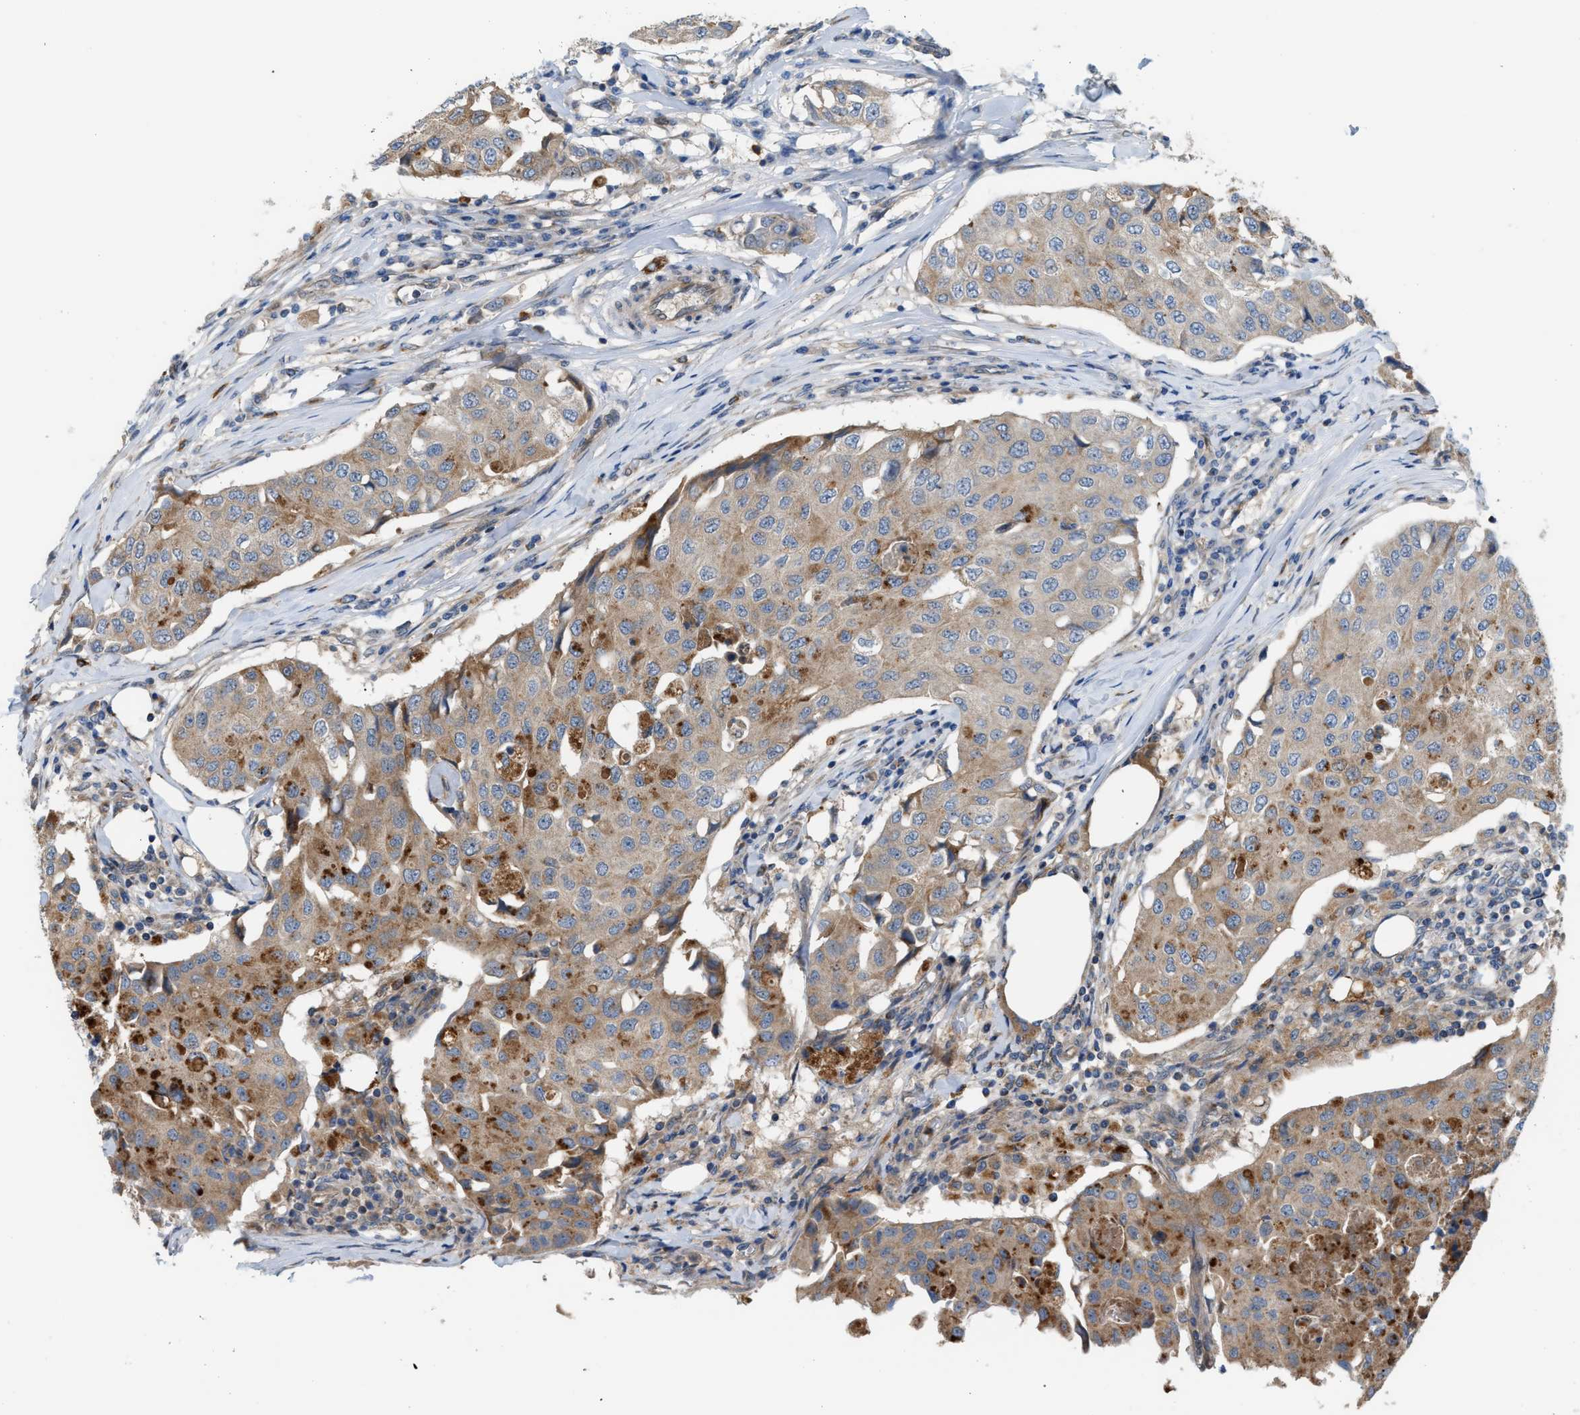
{"staining": {"intensity": "moderate", "quantity": "25%-75%", "location": "cytoplasmic/membranous"}, "tissue": "breast cancer", "cell_type": "Tumor cells", "image_type": "cancer", "snomed": [{"axis": "morphology", "description": "Duct carcinoma"}, {"axis": "topography", "description": "Breast"}], "caption": "This is an image of immunohistochemistry (IHC) staining of breast infiltrating ductal carcinoma, which shows moderate staining in the cytoplasmic/membranous of tumor cells.", "gene": "PDCL", "patient": {"sex": "female", "age": 80}}